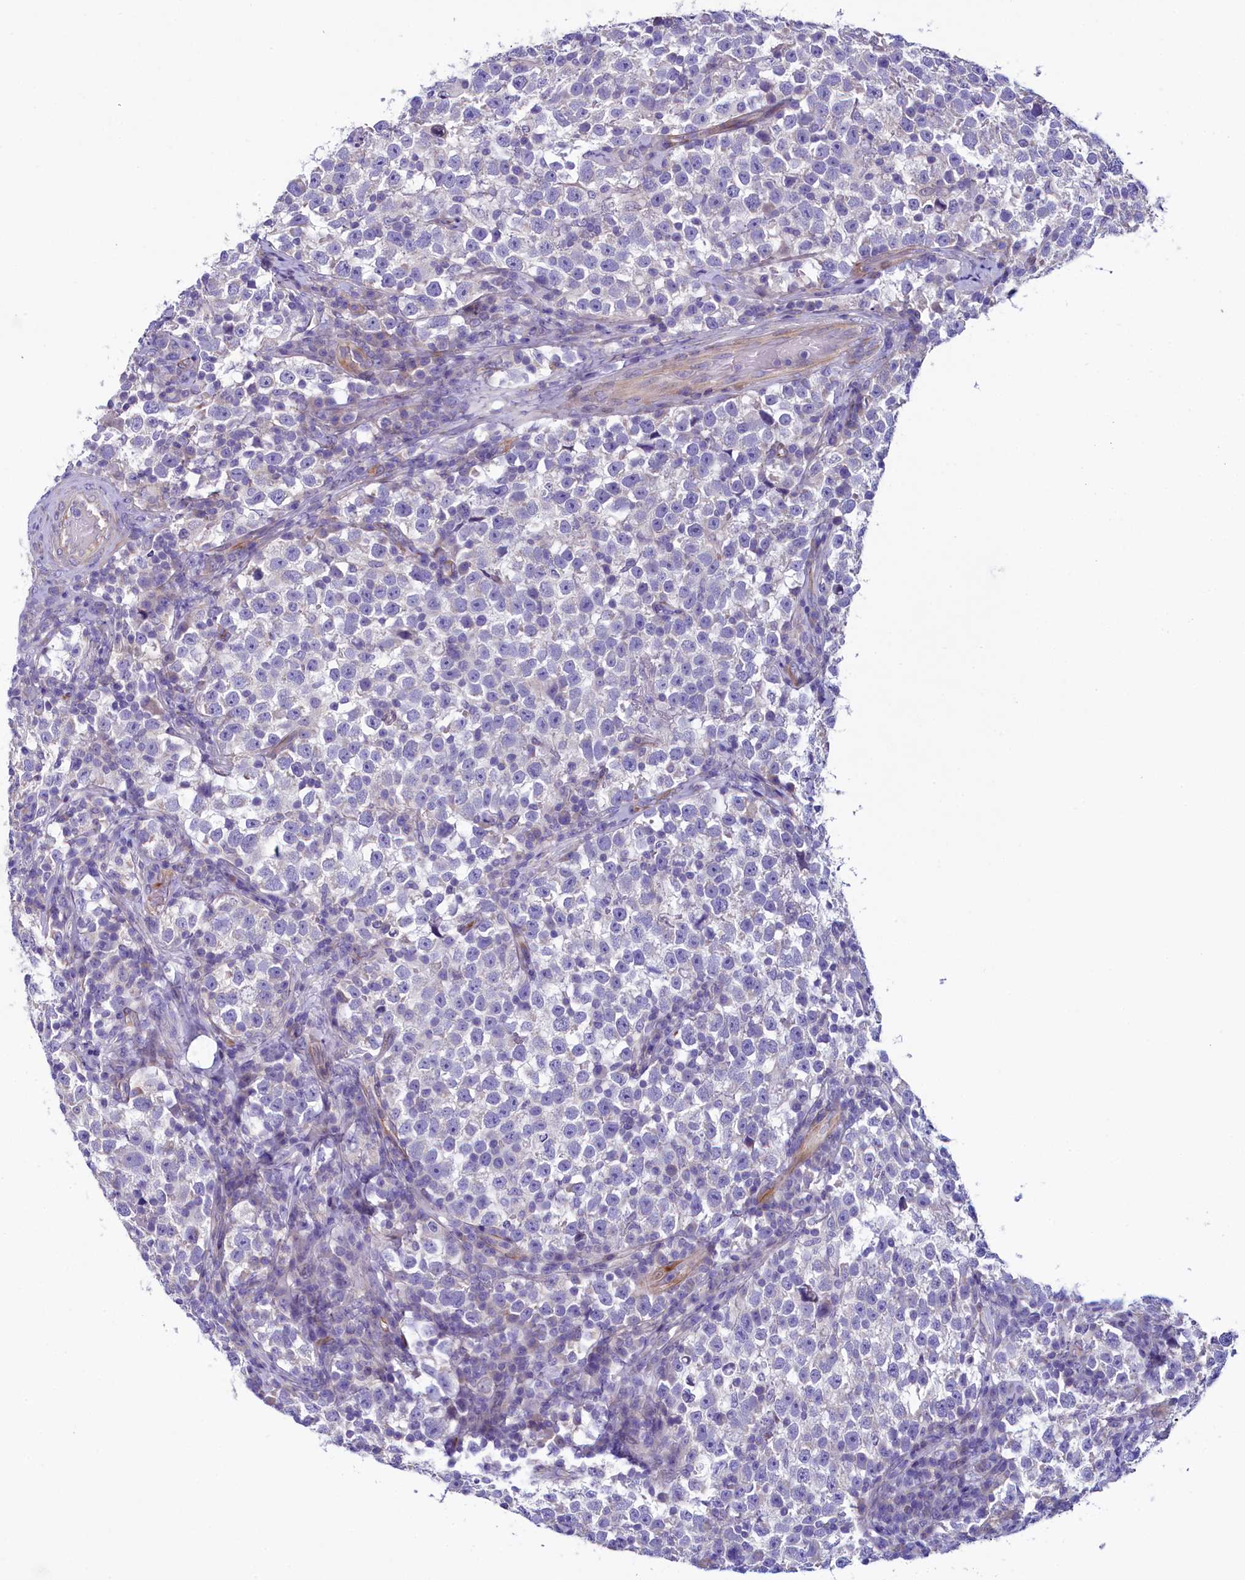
{"staining": {"intensity": "negative", "quantity": "none", "location": "none"}, "tissue": "testis cancer", "cell_type": "Tumor cells", "image_type": "cancer", "snomed": [{"axis": "morphology", "description": "Normal tissue, NOS"}, {"axis": "morphology", "description": "Seminoma, NOS"}, {"axis": "topography", "description": "Testis"}], "caption": "Tumor cells show no significant expression in testis cancer (seminoma).", "gene": "KRBOX5", "patient": {"sex": "male", "age": 43}}